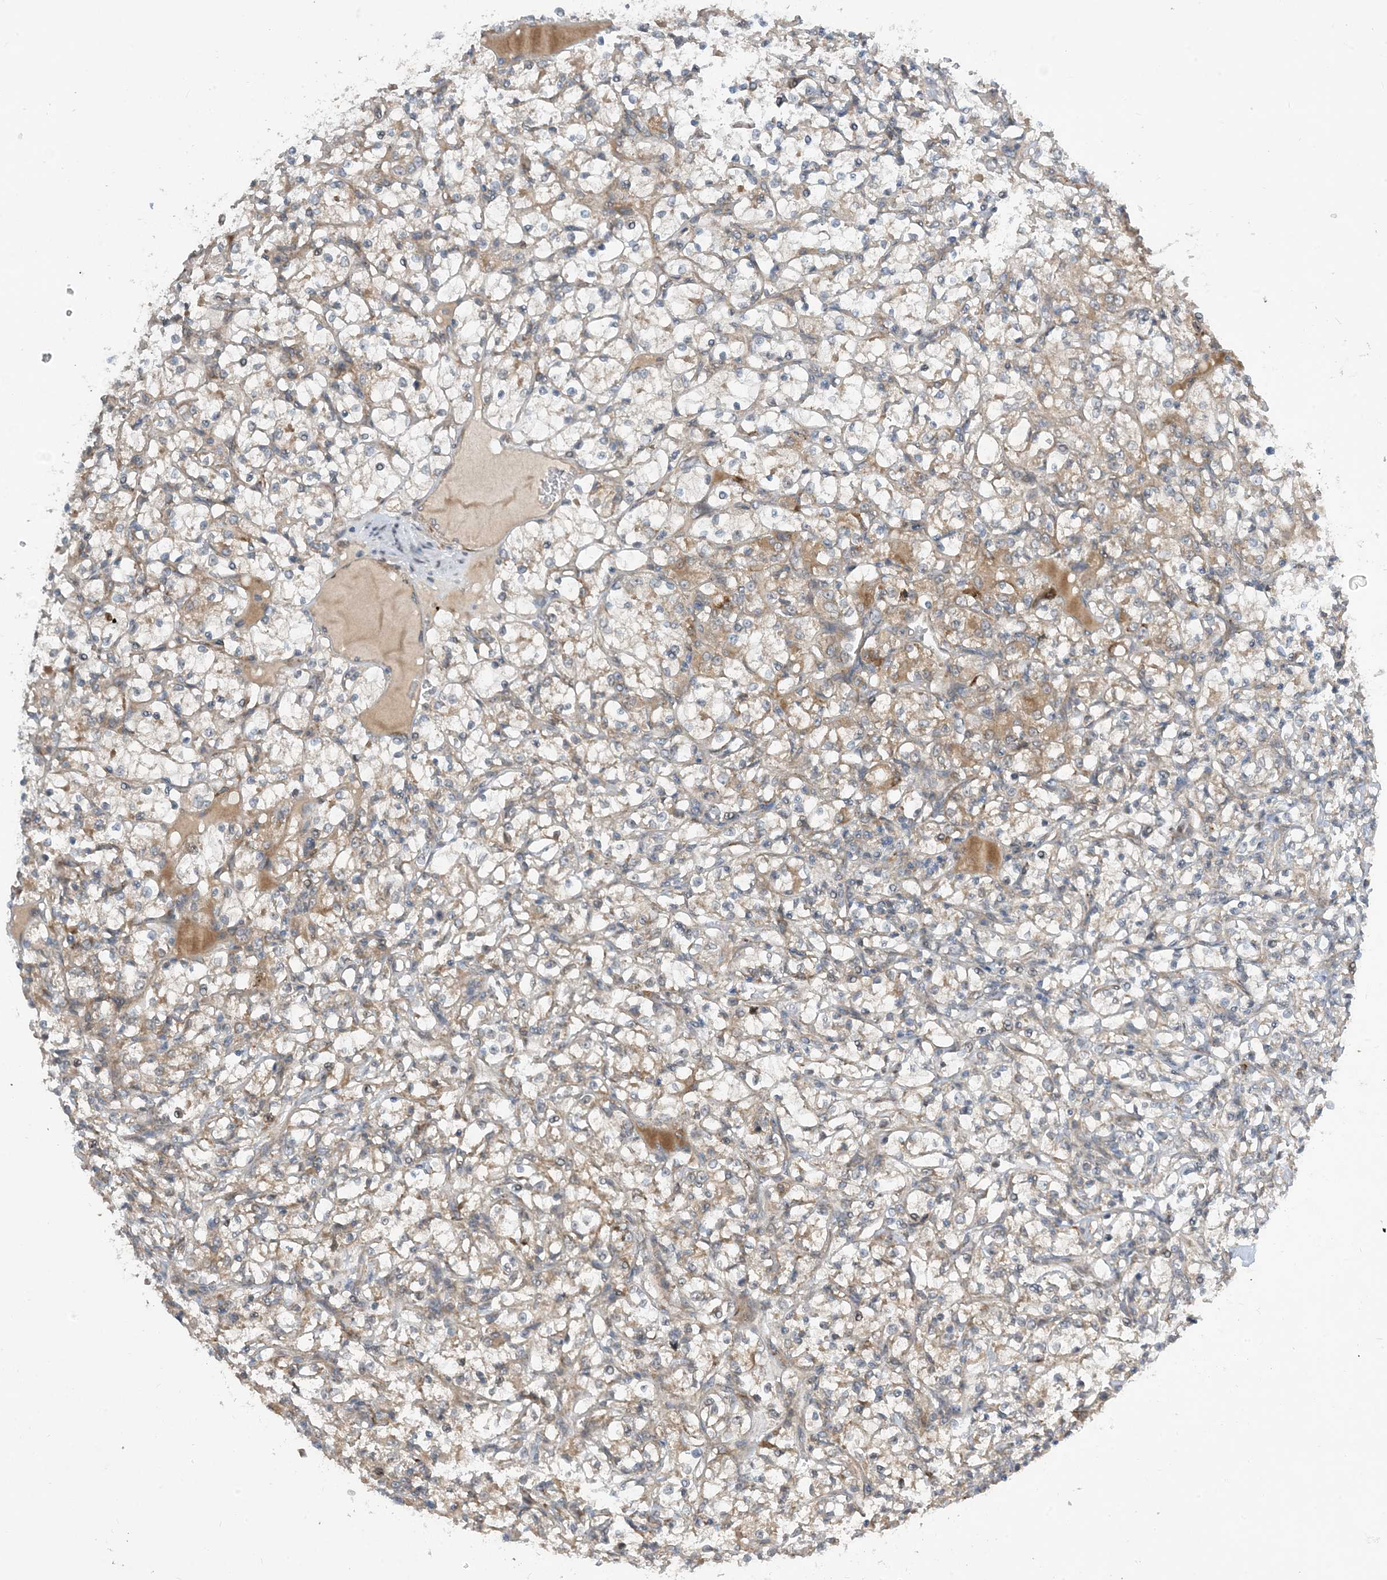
{"staining": {"intensity": "weak", "quantity": "25%-75%", "location": "cytoplasmic/membranous"}, "tissue": "renal cancer", "cell_type": "Tumor cells", "image_type": "cancer", "snomed": [{"axis": "morphology", "description": "Adenocarcinoma, NOS"}, {"axis": "topography", "description": "Kidney"}], "caption": "Adenocarcinoma (renal) was stained to show a protein in brown. There is low levels of weak cytoplasmic/membranous positivity in about 25%-75% of tumor cells.", "gene": "PHOSPHO2", "patient": {"sex": "female", "age": 69}}